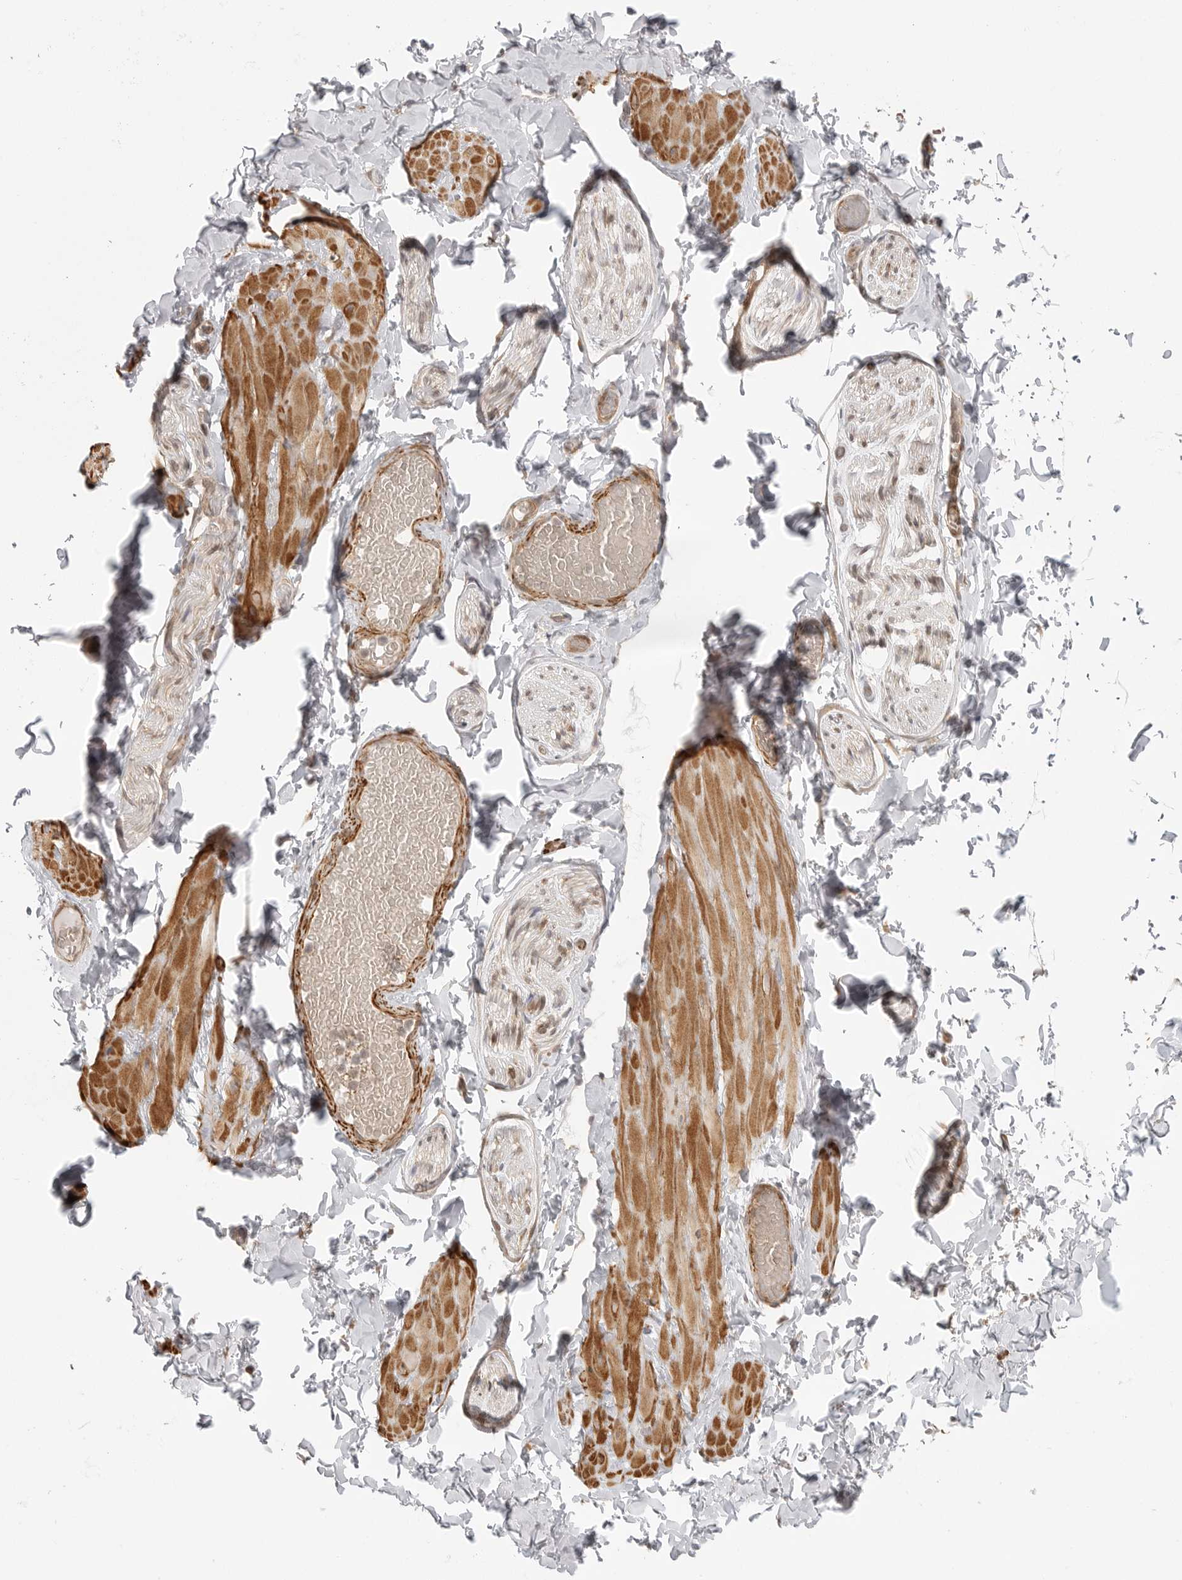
{"staining": {"intensity": "negative", "quantity": "none", "location": "none"}, "tissue": "adipose tissue", "cell_type": "Adipocytes", "image_type": "normal", "snomed": [{"axis": "morphology", "description": "Normal tissue, NOS"}, {"axis": "topography", "description": "Adipose tissue"}, {"axis": "topography", "description": "Vascular tissue"}, {"axis": "topography", "description": "Peripheral nerve tissue"}], "caption": "This photomicrograph is of benign adipose tissue stained with immunohistochemistry to label a protein in brown with the nuclei are counter-stained blue. There is no positivity in adipocytes. (Immunohistochemistry, brightfield microscopy, high magnification).", "gene": "CERS2", "patient": {"sex": "male", "age": 25}}